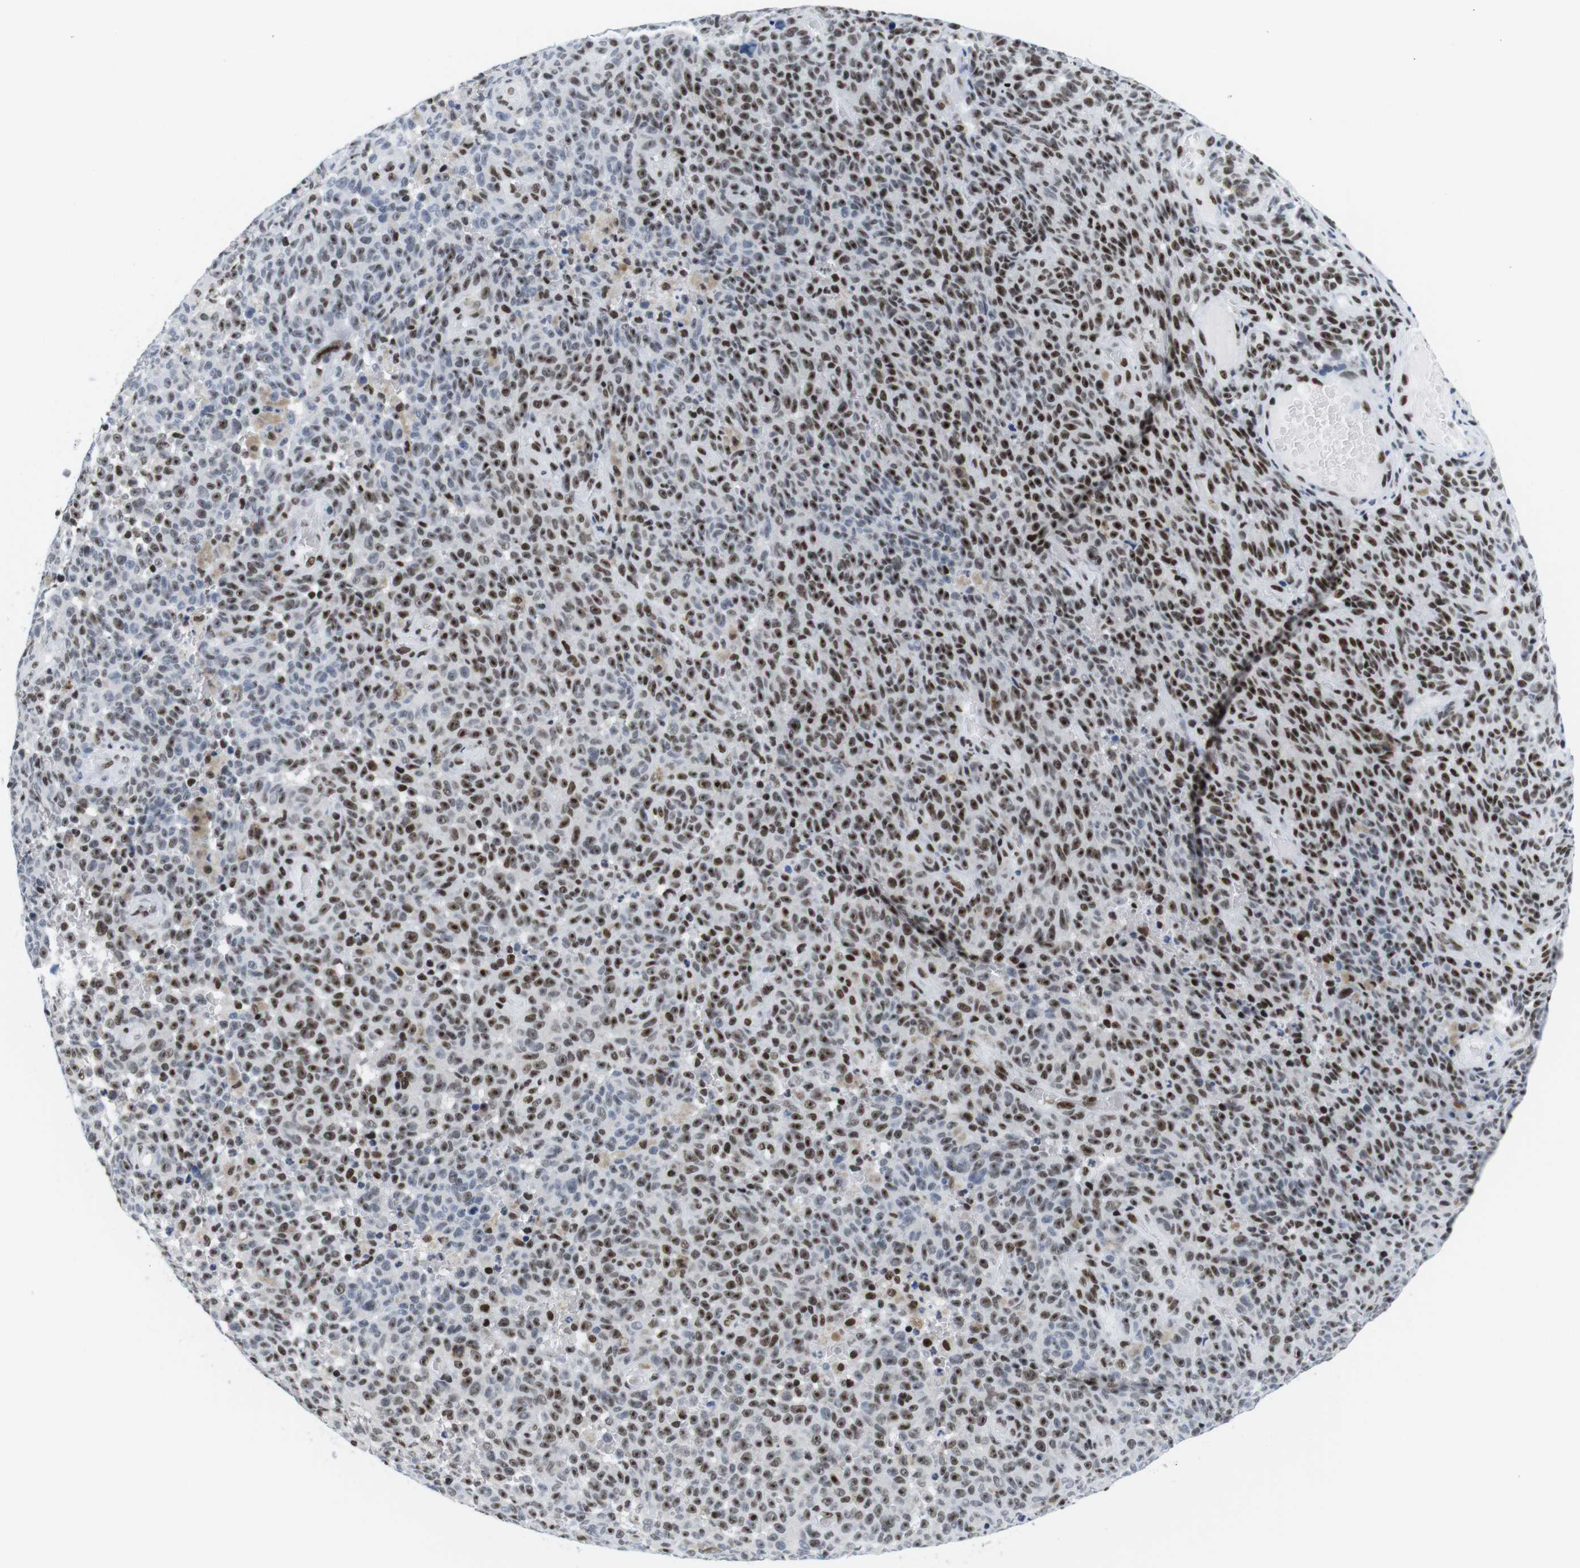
{"staining": {"intensity": "strong", "quantity": ">75%", "location": "nuclear"}, "tissue": "melanoma", "cell_type": "Tumor cells", "image_type": "cancer", "snomed": [{"axis": "morphology", "description": "Malignant melanoma, NOS"}, {"axis": "topography", "description": "Skin"}], "caption": "IHC (DAB (3,3'-diaminobenzidine)) staining of malignant melanoma reveals strong nuclear protein staining in approximately >75% of tumor cells. (DAB (3,3'-diaminobenzidine) IHC, brown staining for protein, blue staining for nuclei).", "gene": "IFI16", "patient": {"sex": "female", "age": 82}}